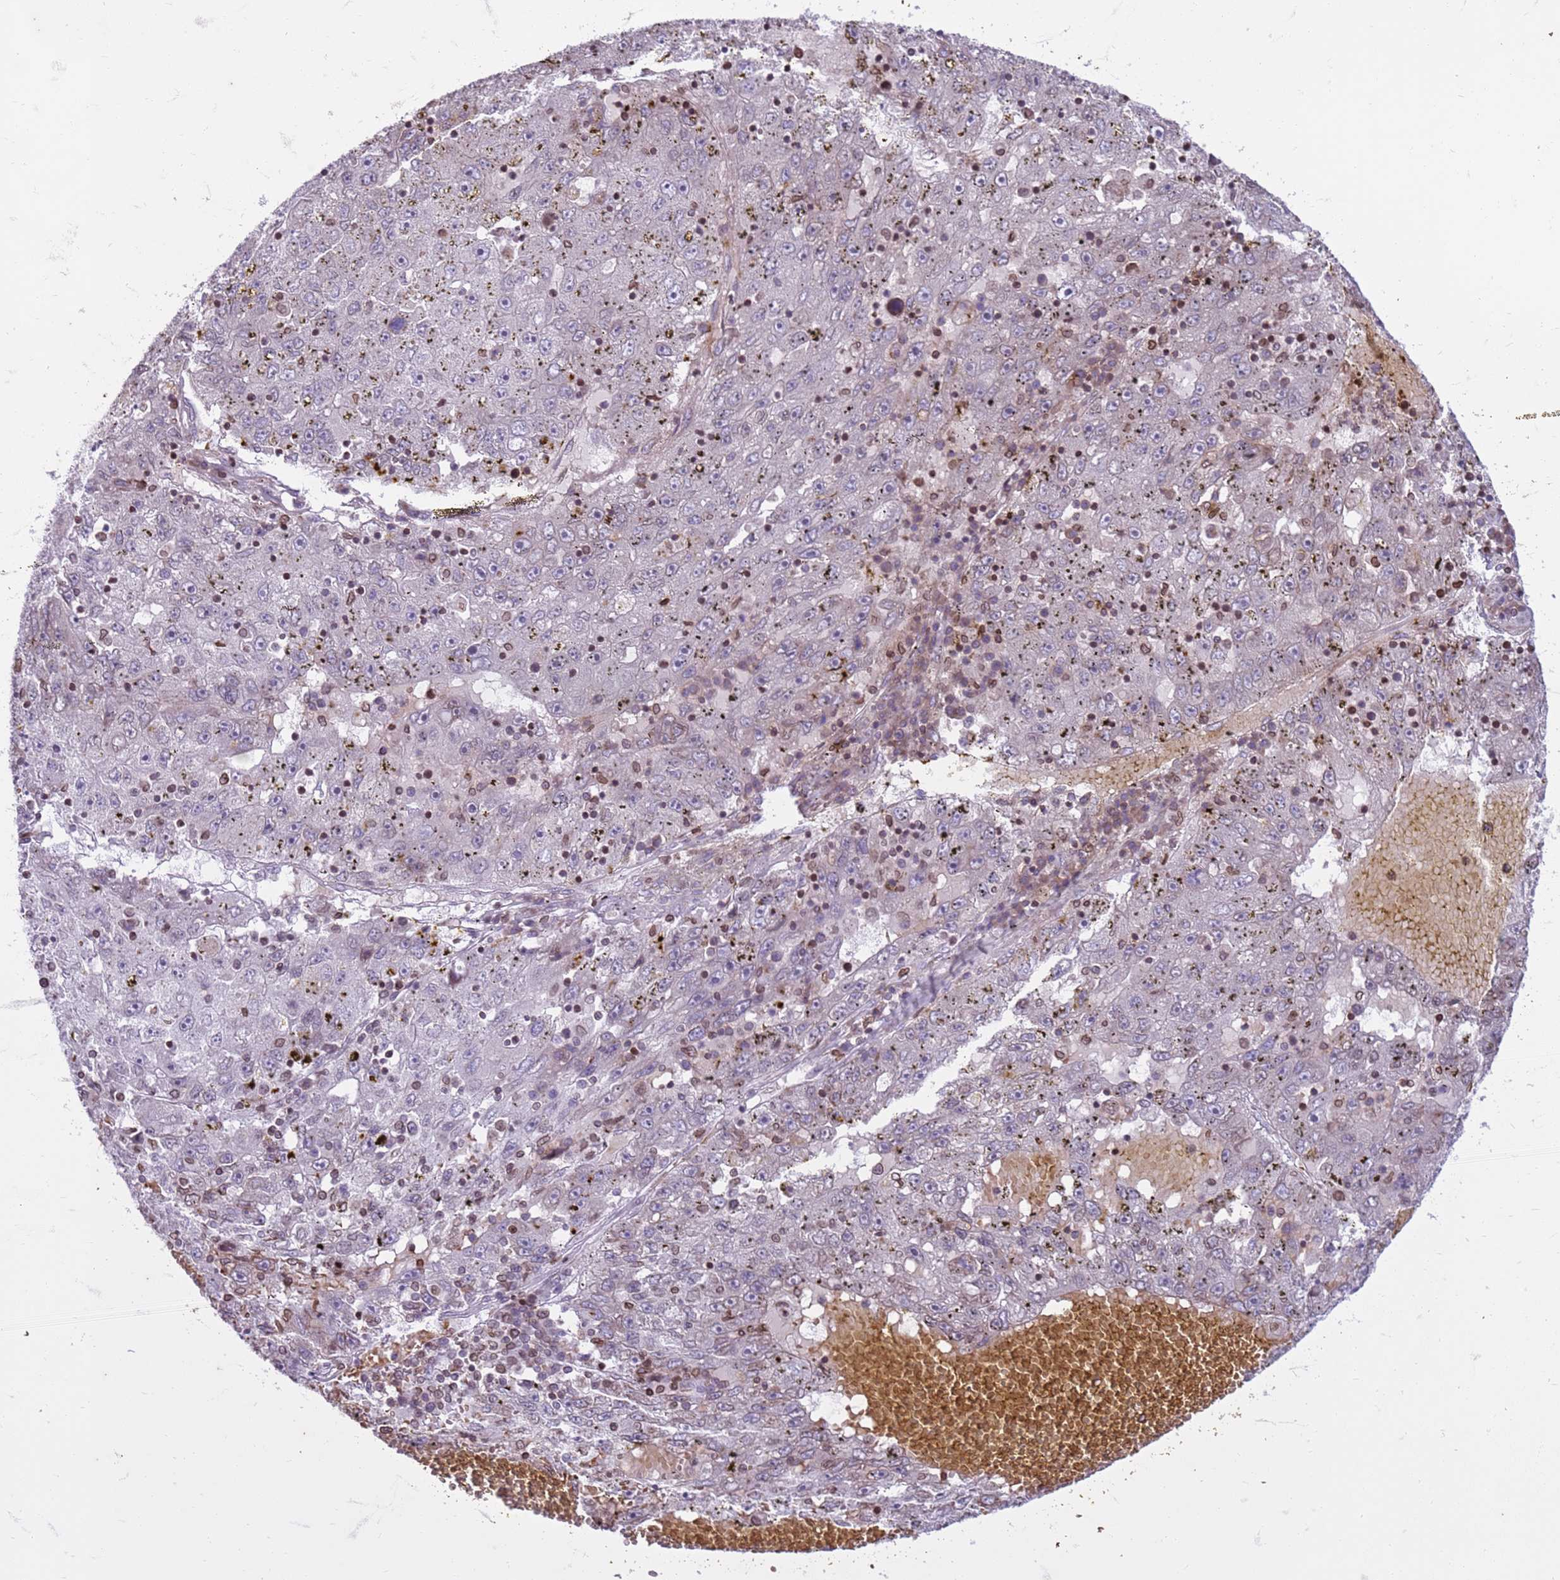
{"staining": {"intensity": "moderate", "quantity": "<25%", "location": "cytoplasmic/membranous,nuclear"}, "tissue": "liver cancer", "cell_type": "Tumor cells", "image_type": "cancer", "snomed": [{"axis": "morphology", "description": "Carcinoma, Hepatocellular, NOS"}, {"axis": "topography", "description": "Liver"}], "caption": "This is a micrograph of IHC staining of liver hepatocellular carcinoma, which shows moderate staining in the cytoplasmic/membranous and nuclear of tumor cells.", "gene": "METTL25B", "patient": {"sex": "male", "age": 49}}